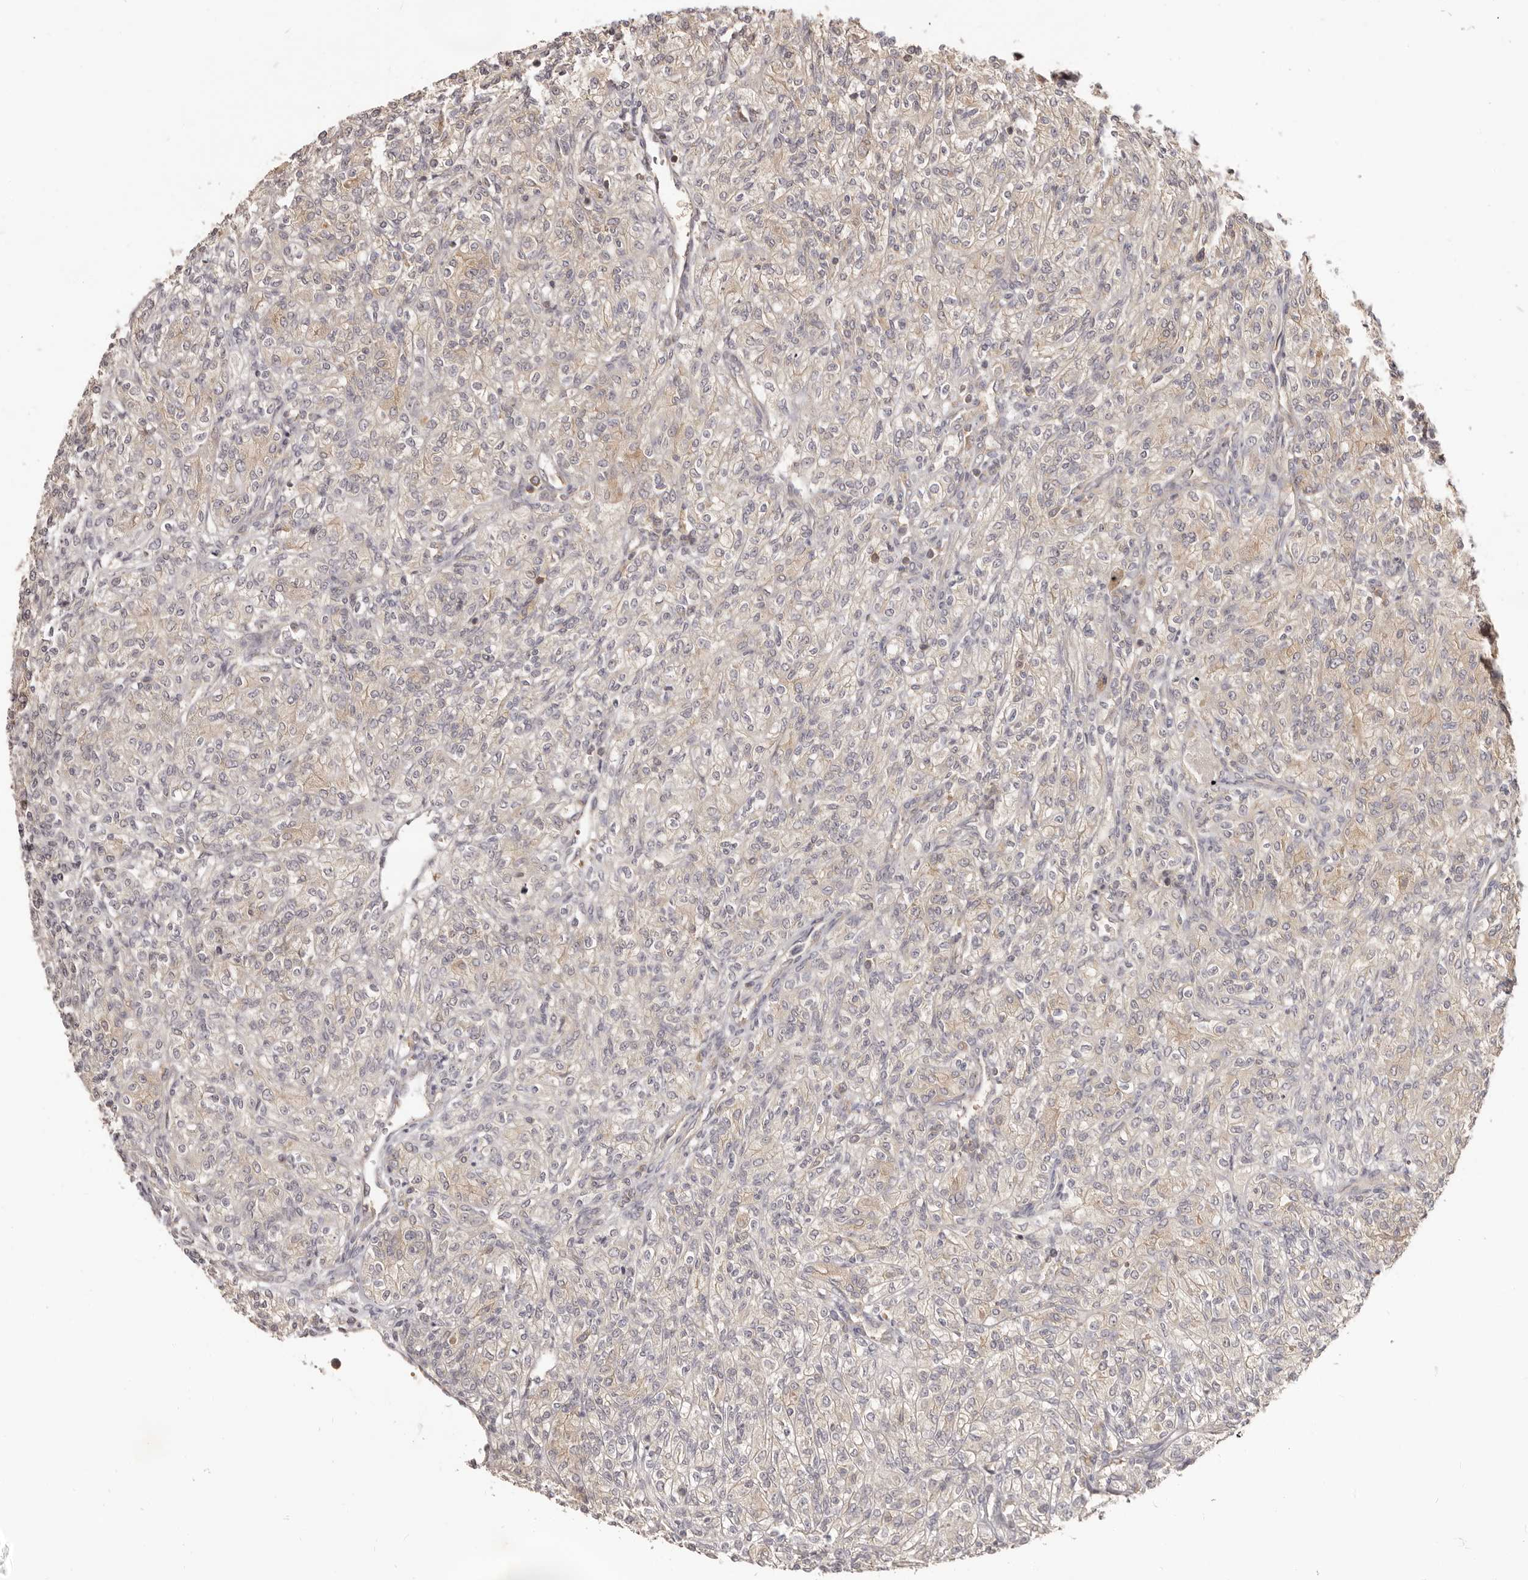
{"staining": {"intensity": "weak", "quantity": "<25%", "location": "cytoplasmic/membranous"}, "tissue": "renal cancer", "cell_type": "Tumor cells", "image_type": "cancer", "snomed": [{"axis": "morphology", "description": "Adenocarcinoma, NOS"}, {"axis": "topography", "description": "Kidney"}], "caption": "Immunohistochemistry of renal cancer displays no staining in tumor cells. (DAB (3,3'-diaminobenzidine) immunohistochemistry (IHC) visualized using brightfield microscopy, high magnification).", "gene": "EEF1E1", "patient": {"sex": "male", "age": 77}}